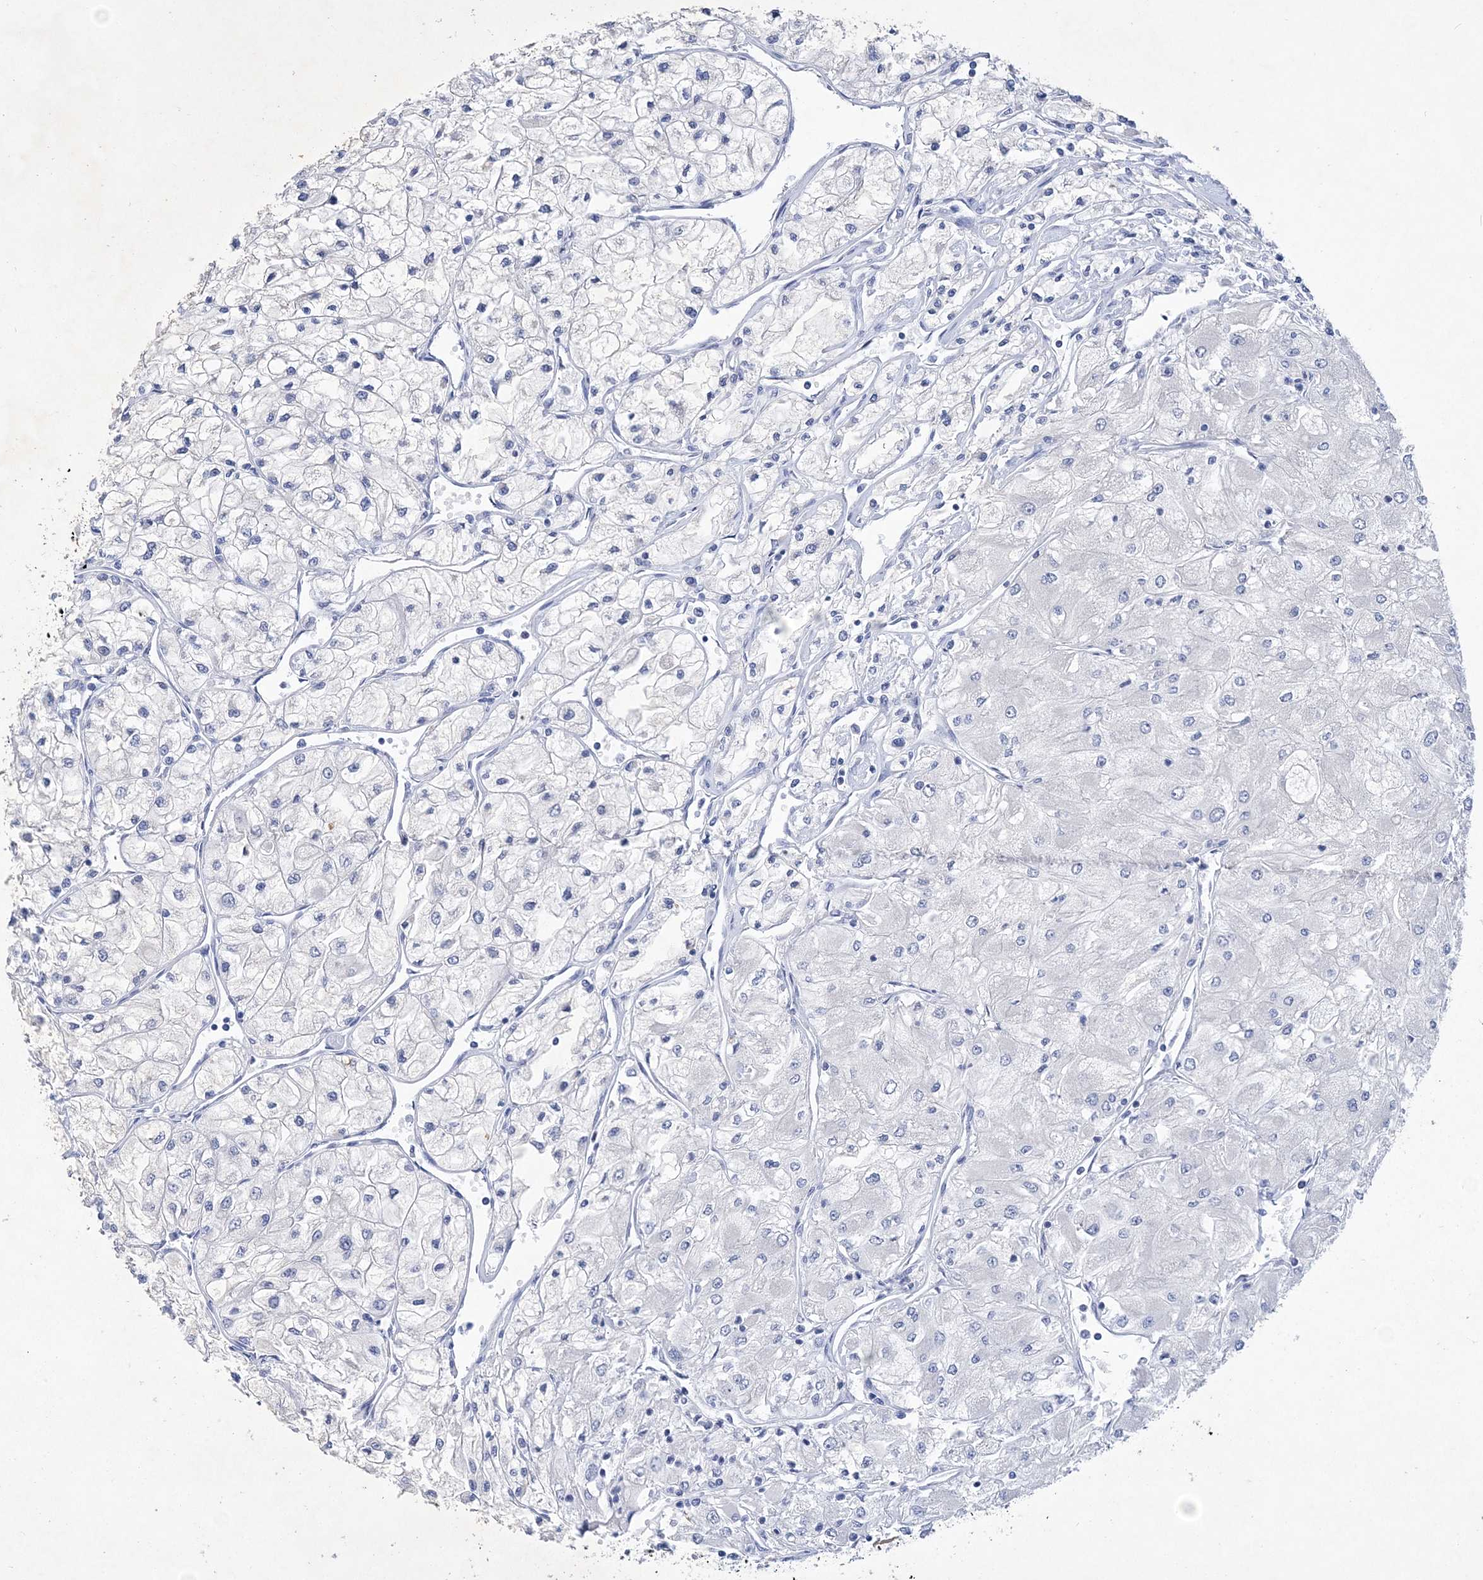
{"staining": {"intensity": "negative", "quantity": "none", "location": "none"}, "tissue": "renal cancer", "cell_type": "Tumor cells", "image_type": "cancer", "snomed": [{"axis": "morphology", "description": "Adenocarcinoma, NOS"}, {"axis": "topography", "description": "Kidney"}], "caption": "IHC histopathology image of neoplastic tissue: adenocarcinoma (renal) stained with DAB reveals no significant protein expression in tumor cells.", "gene": "COPS8", "patient": {"sex": "male", "age": 80}}